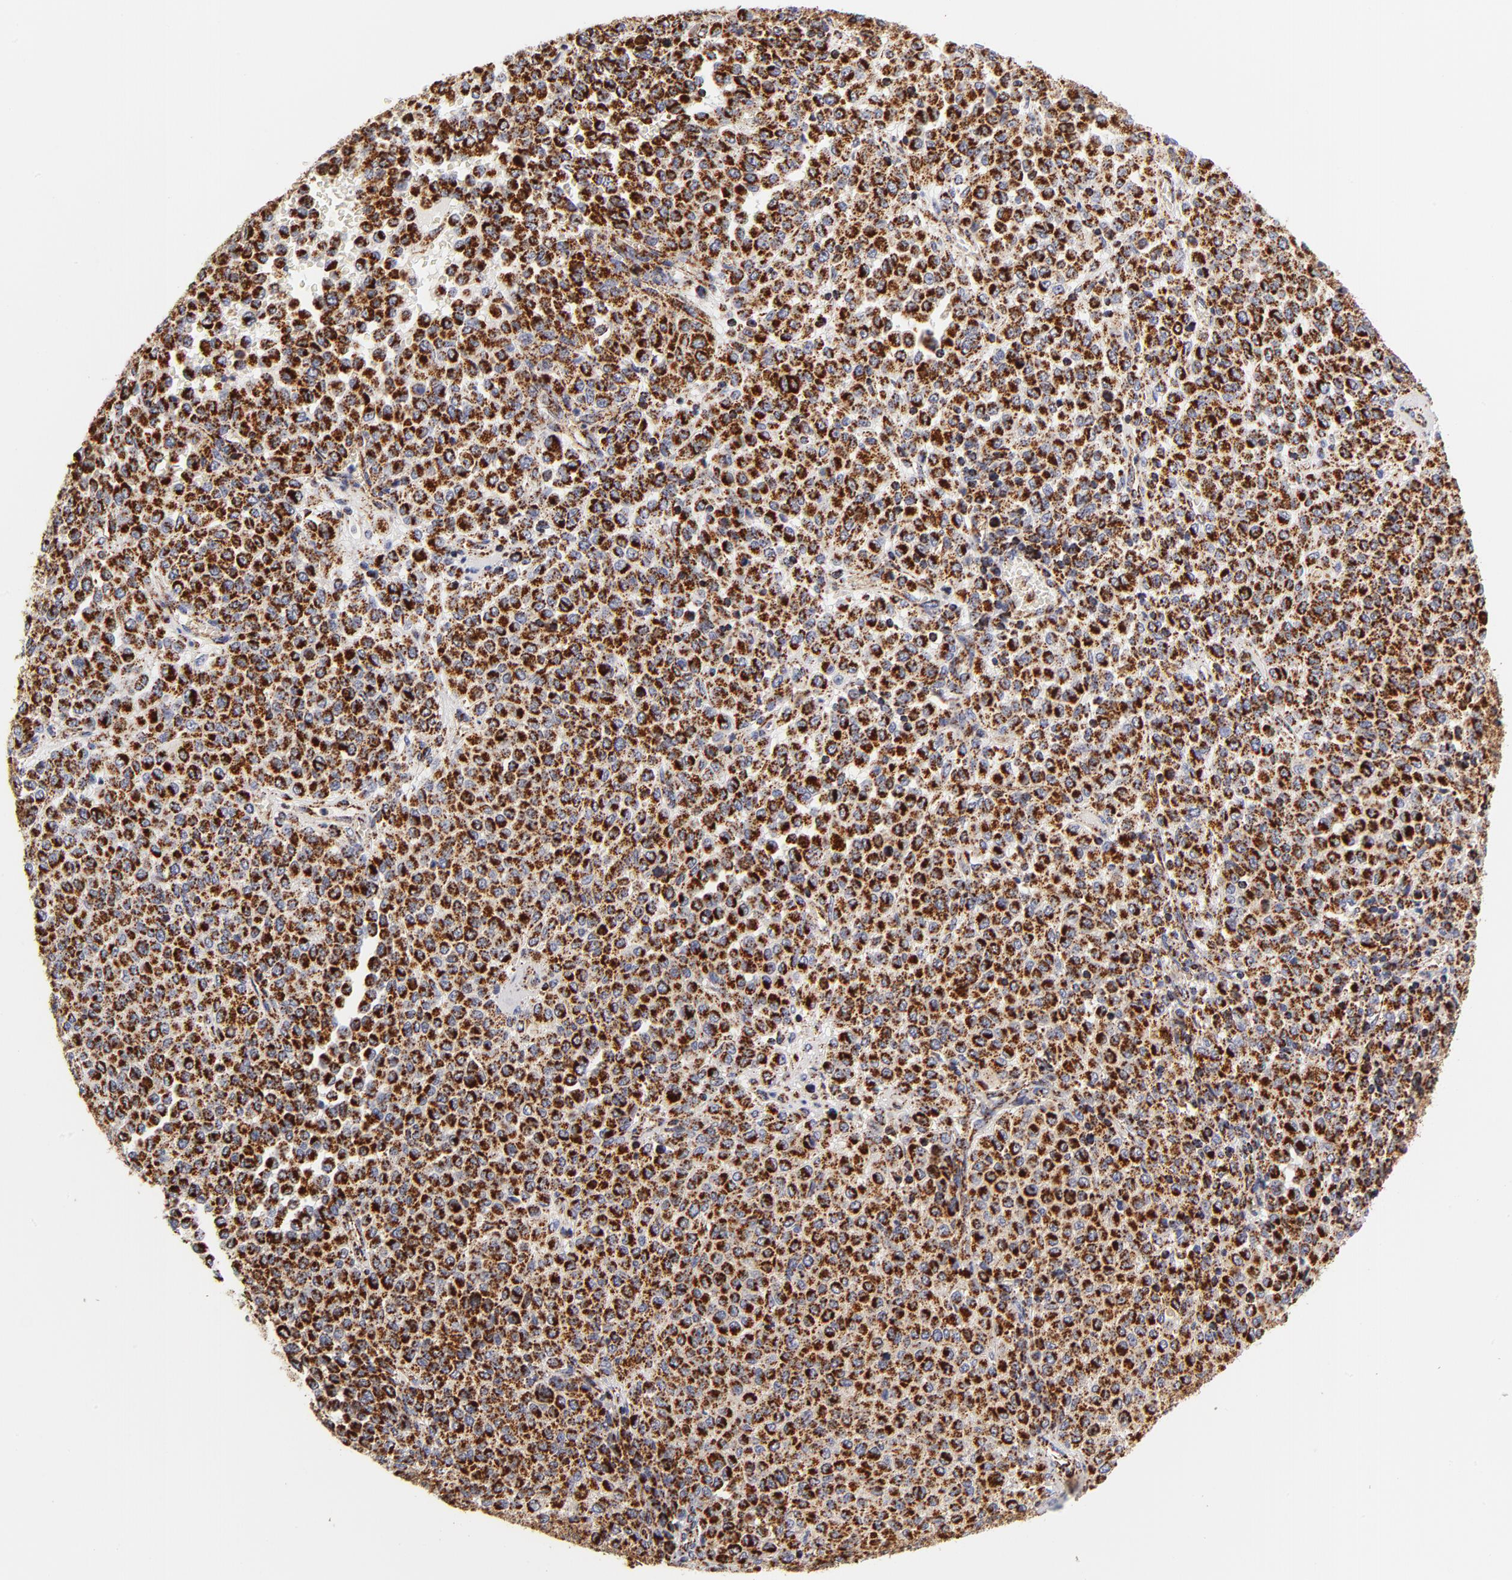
{"staining": {"intensity": "strong", "quantity": ">75%", "location": "cytoplasmic/membranous"}, "tissue": "melanoma", "cell_type": "Tumor cells", "image_type": "cancer", "snomed": [{"axis": "morphology", "description": "Malignant melanoma, Metastatic site"}, {"axis": "topography", "description": "Pancreas"}], "caption": "A histopathology image showing strong cytoplasmic/membranous positivity in approximately >75% of tumor cells in malignant melanoma (metastatic site), as visualized by brown immunohistochemical staining.", "gene": "ECHS1", "patient": {"sex": "female", "age": 30}}